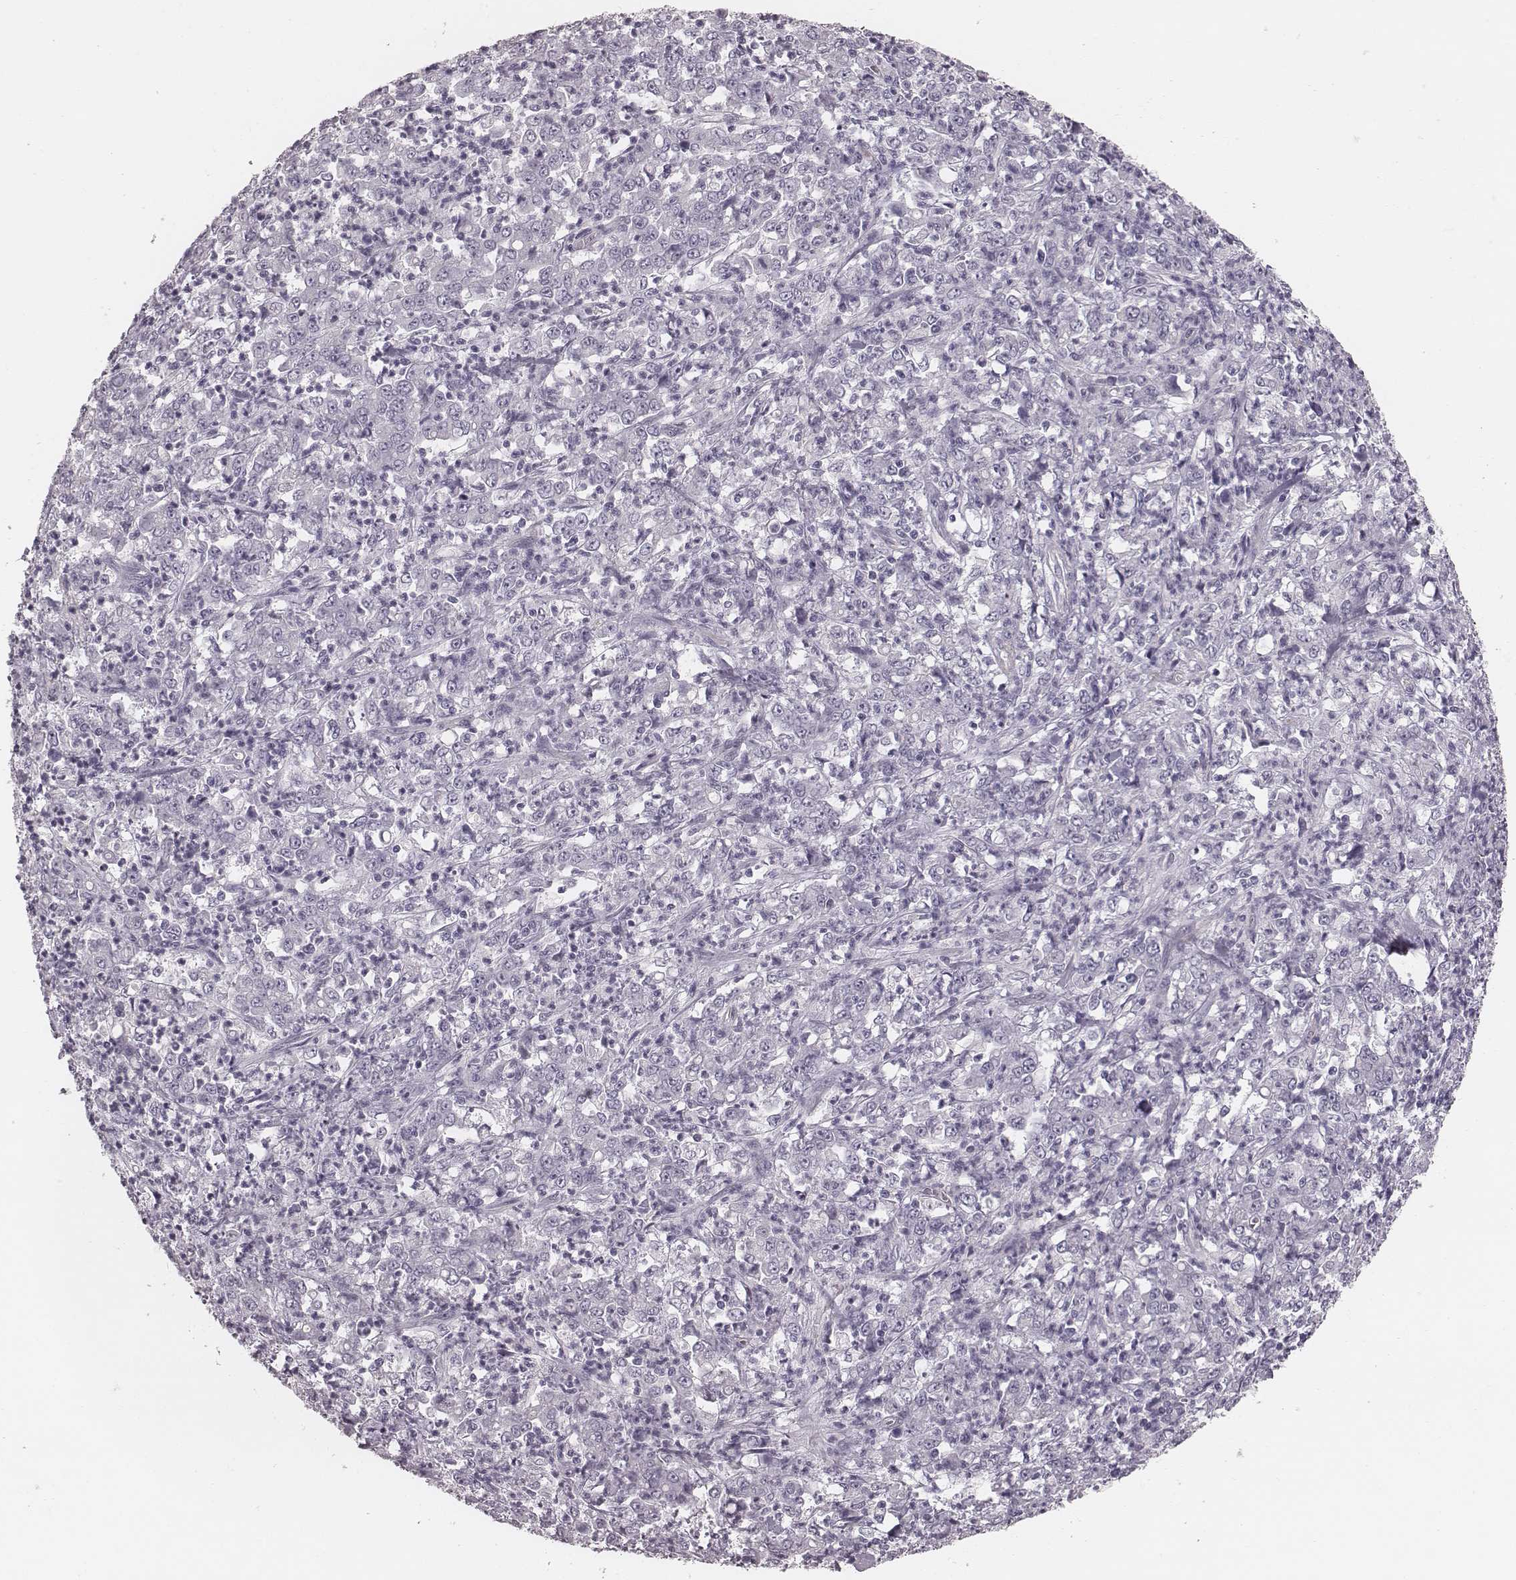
{"staining": {"intensity": "negative", "quantity": "none", "location": "none"}, "tissue": "stomach cancer", "cell_type": "Tumor cells", "image_type": "cancer", "snomed": [{"axis": "morphology", "description": "Adenocarcinoma, NOS"}, {"axis": "topography", "description": "Stomach, lower"}], "caption": "There is no significant staining in tumor cells of adenocarcinoma (stomach). (DAB (3,3'-diaminobenzidine) immunohistochemistry, high magnification).", "gene": "SPA17", "patient": {"sex": "female", "age": 71}}